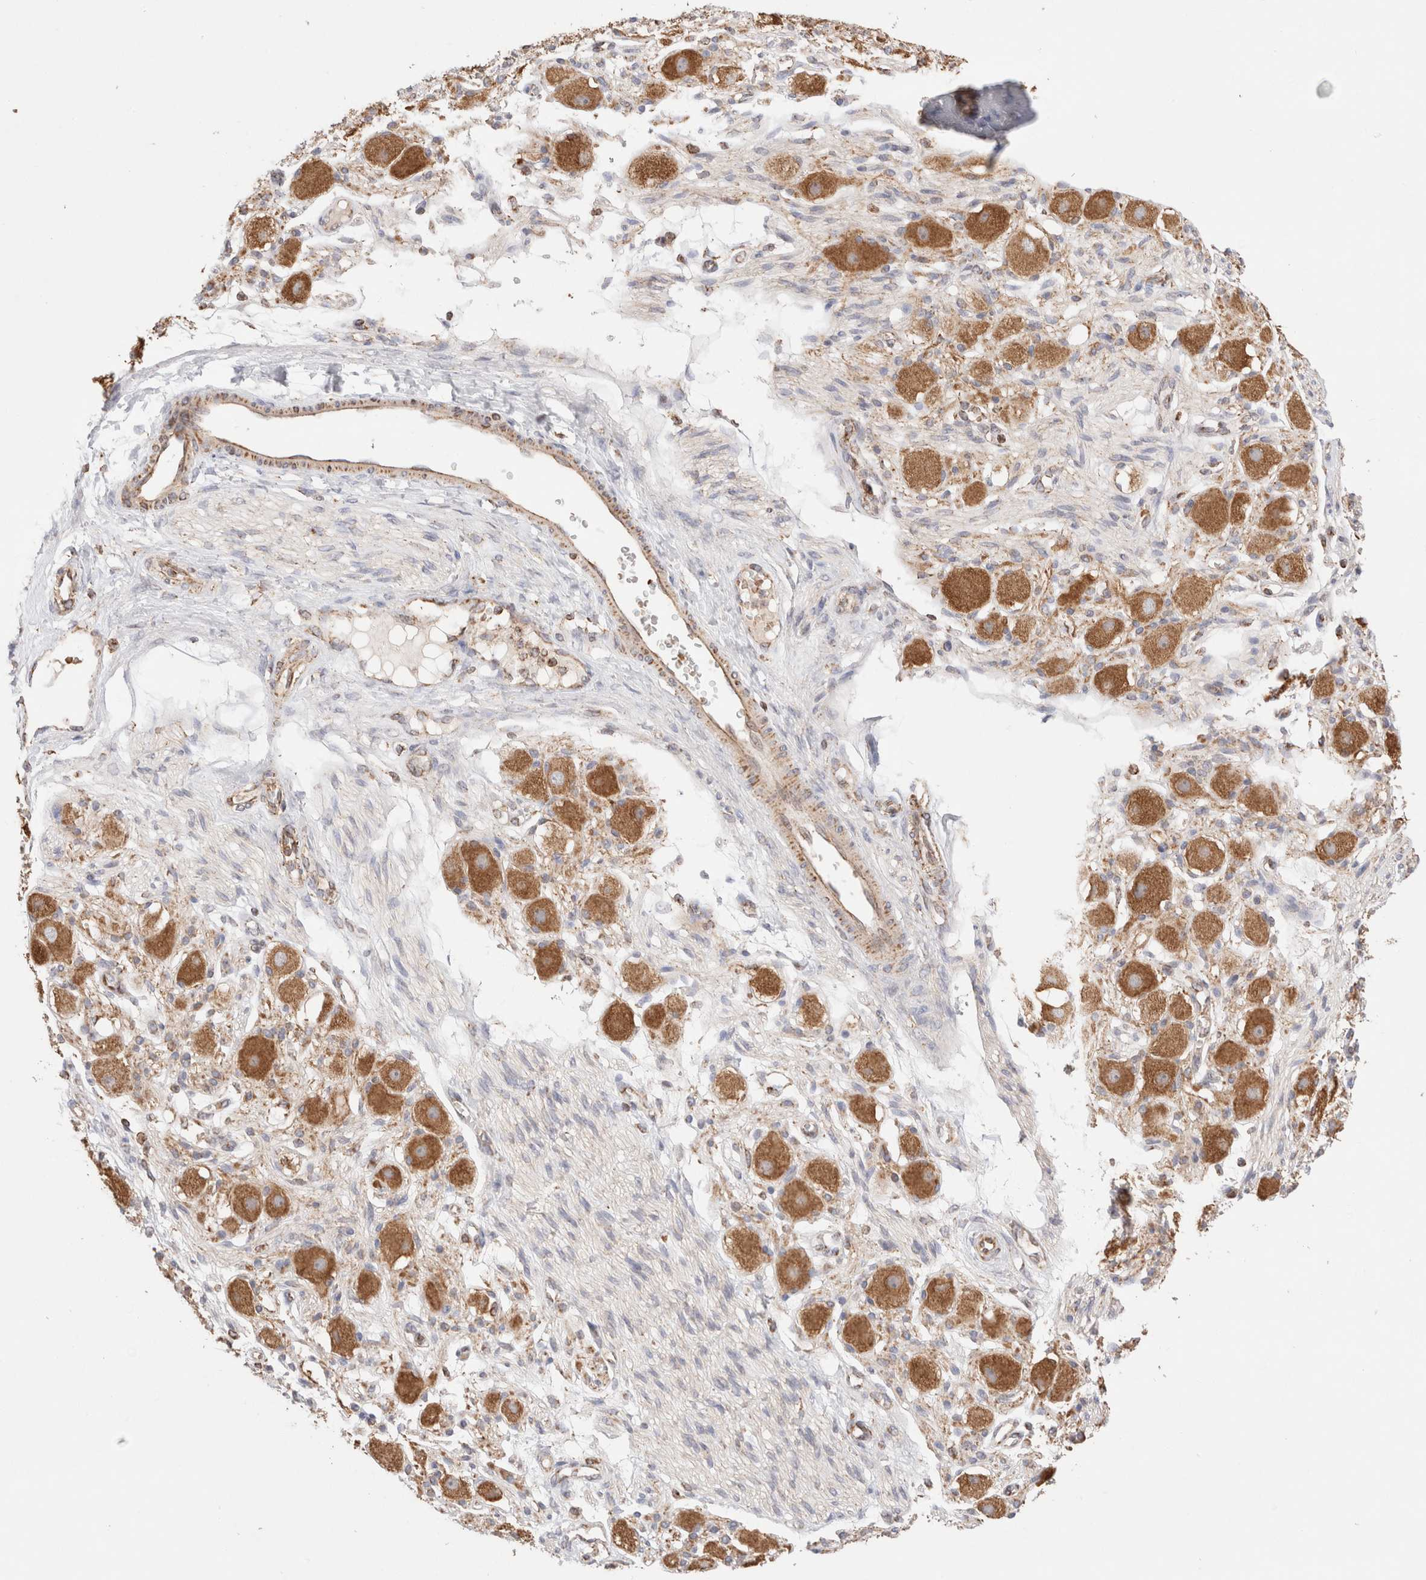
{"staining": {"intensity": "moderate", "quantity": ">75%", "location": "cytoplasmic/membranous"}, "tissue": "adipose tissue", "cell_type": "Adipocytes", "image_type": "normal", "snomed": [{"axis": "morphology", "description": "Normal tissue, NOS"}, {"axis": "topography", "description": "Kidney"}, {"axis": "topography", "description": "Peripheral nerve tissue"}], "caption": "Immunohistochemistry (IHC) (DAB (3,3'-diaminobenzidine)) staining of unremarkable human adipose tissue demonstrates moderate cytoplasmic/membranous protein positivity in approximately >75% of adipocytes. Nuclei are stained in blue.", "gene": "TMPPE", "patient": {"sex": "male", "age": 7}}